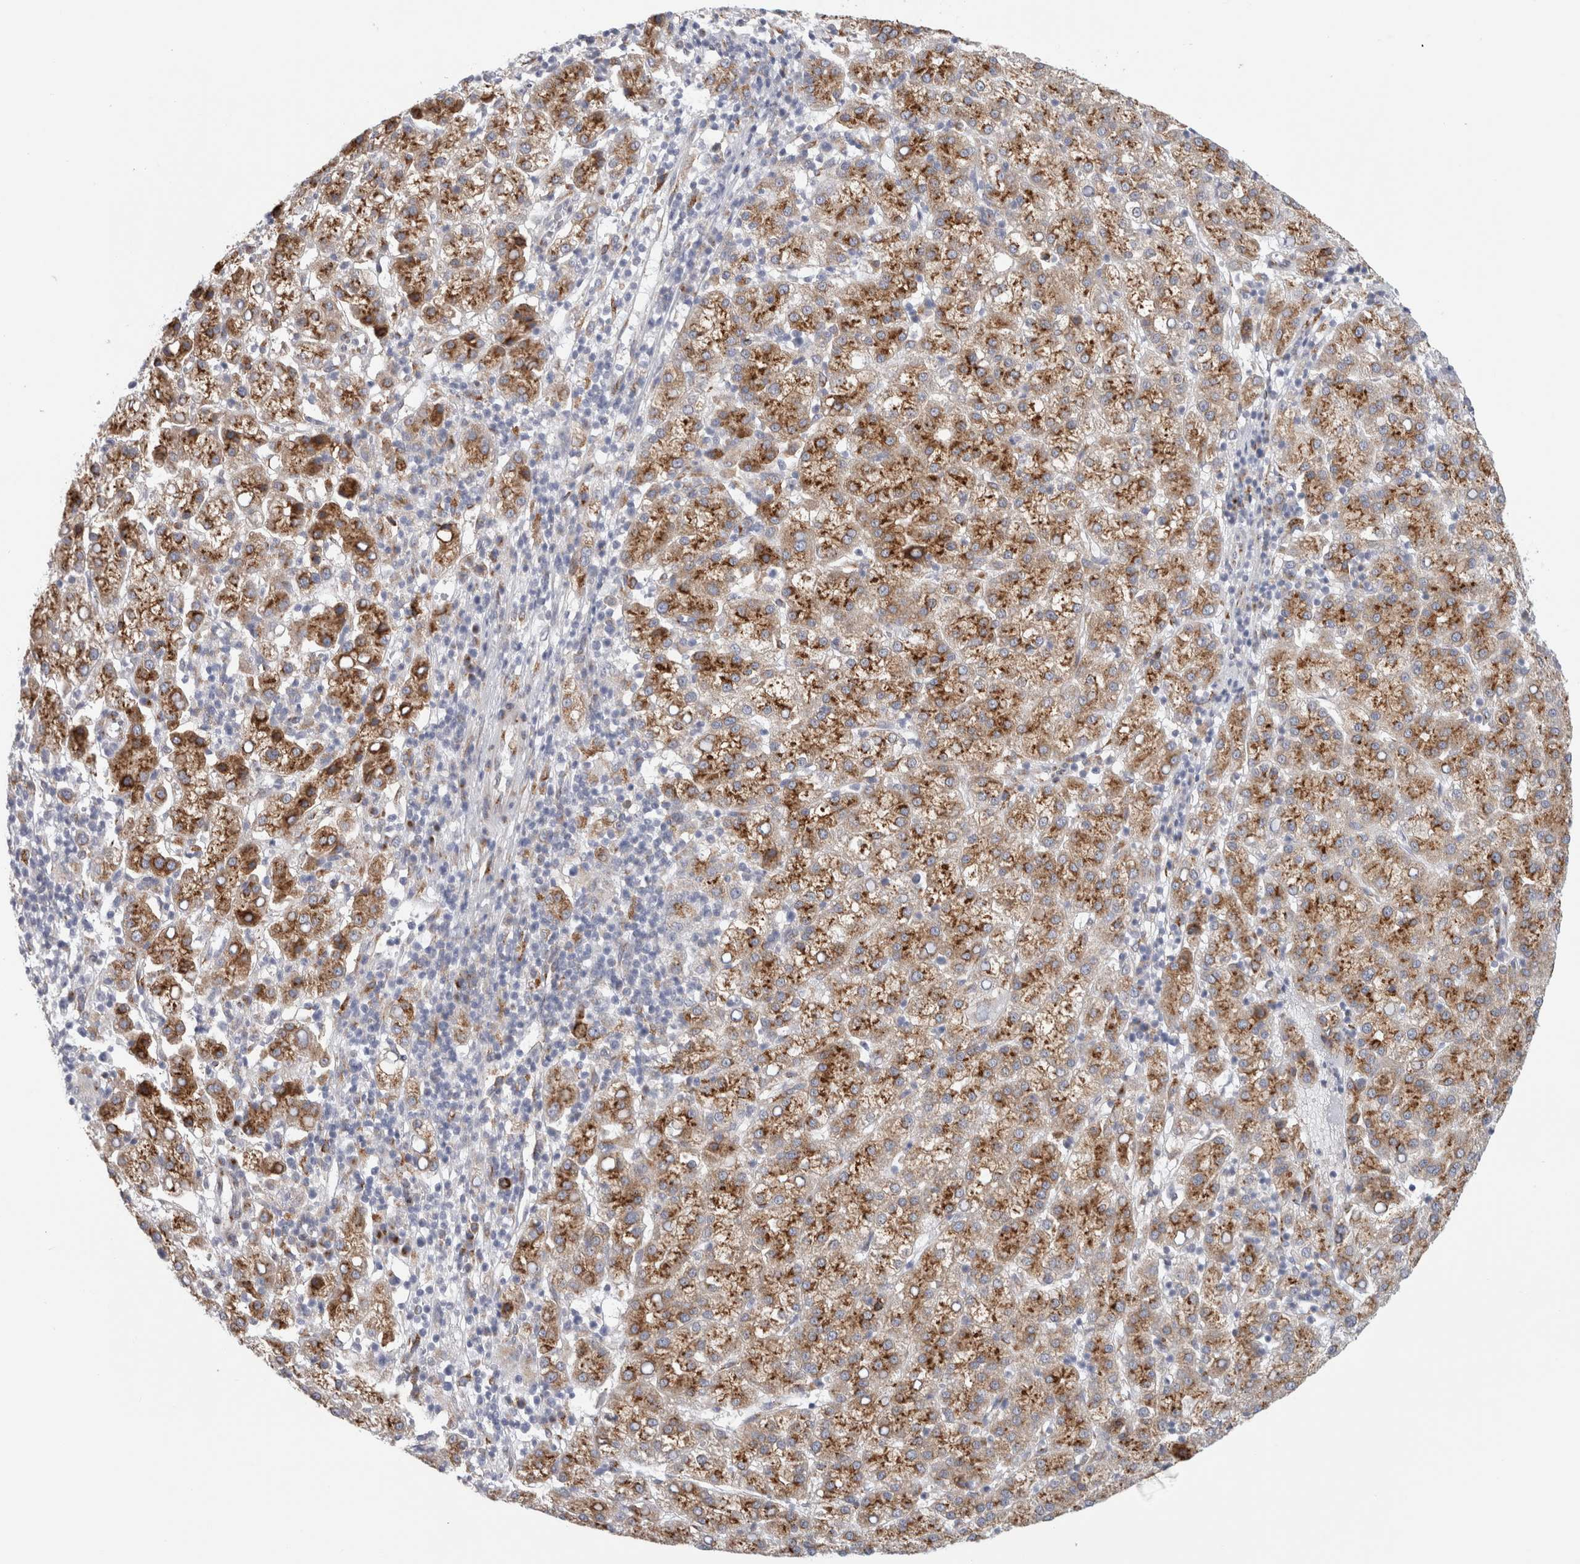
{"staining": {"intensity": "moderate", "quantity": ">75%", "location": "cytoplasmic/membranous"}, "tissue": "liver cancer", "cell_type": "Tumor cells", "image_type": "cancer", "snomed": [{"axis": "morphology", "description": "Carcinoma, Hepatocellular, NOS"}, {"axis": "topography", "description": "Liver"}], "caption": "Immunohistochemical staining of liver cancer (hepatocellular carcinoma) displays medium levels of moderate cytoplasmic/membranous protein expression in approximately >75% of tumor cells.", "gene": "MCFD2", "patient": {"sex": "female", "age": 58}}